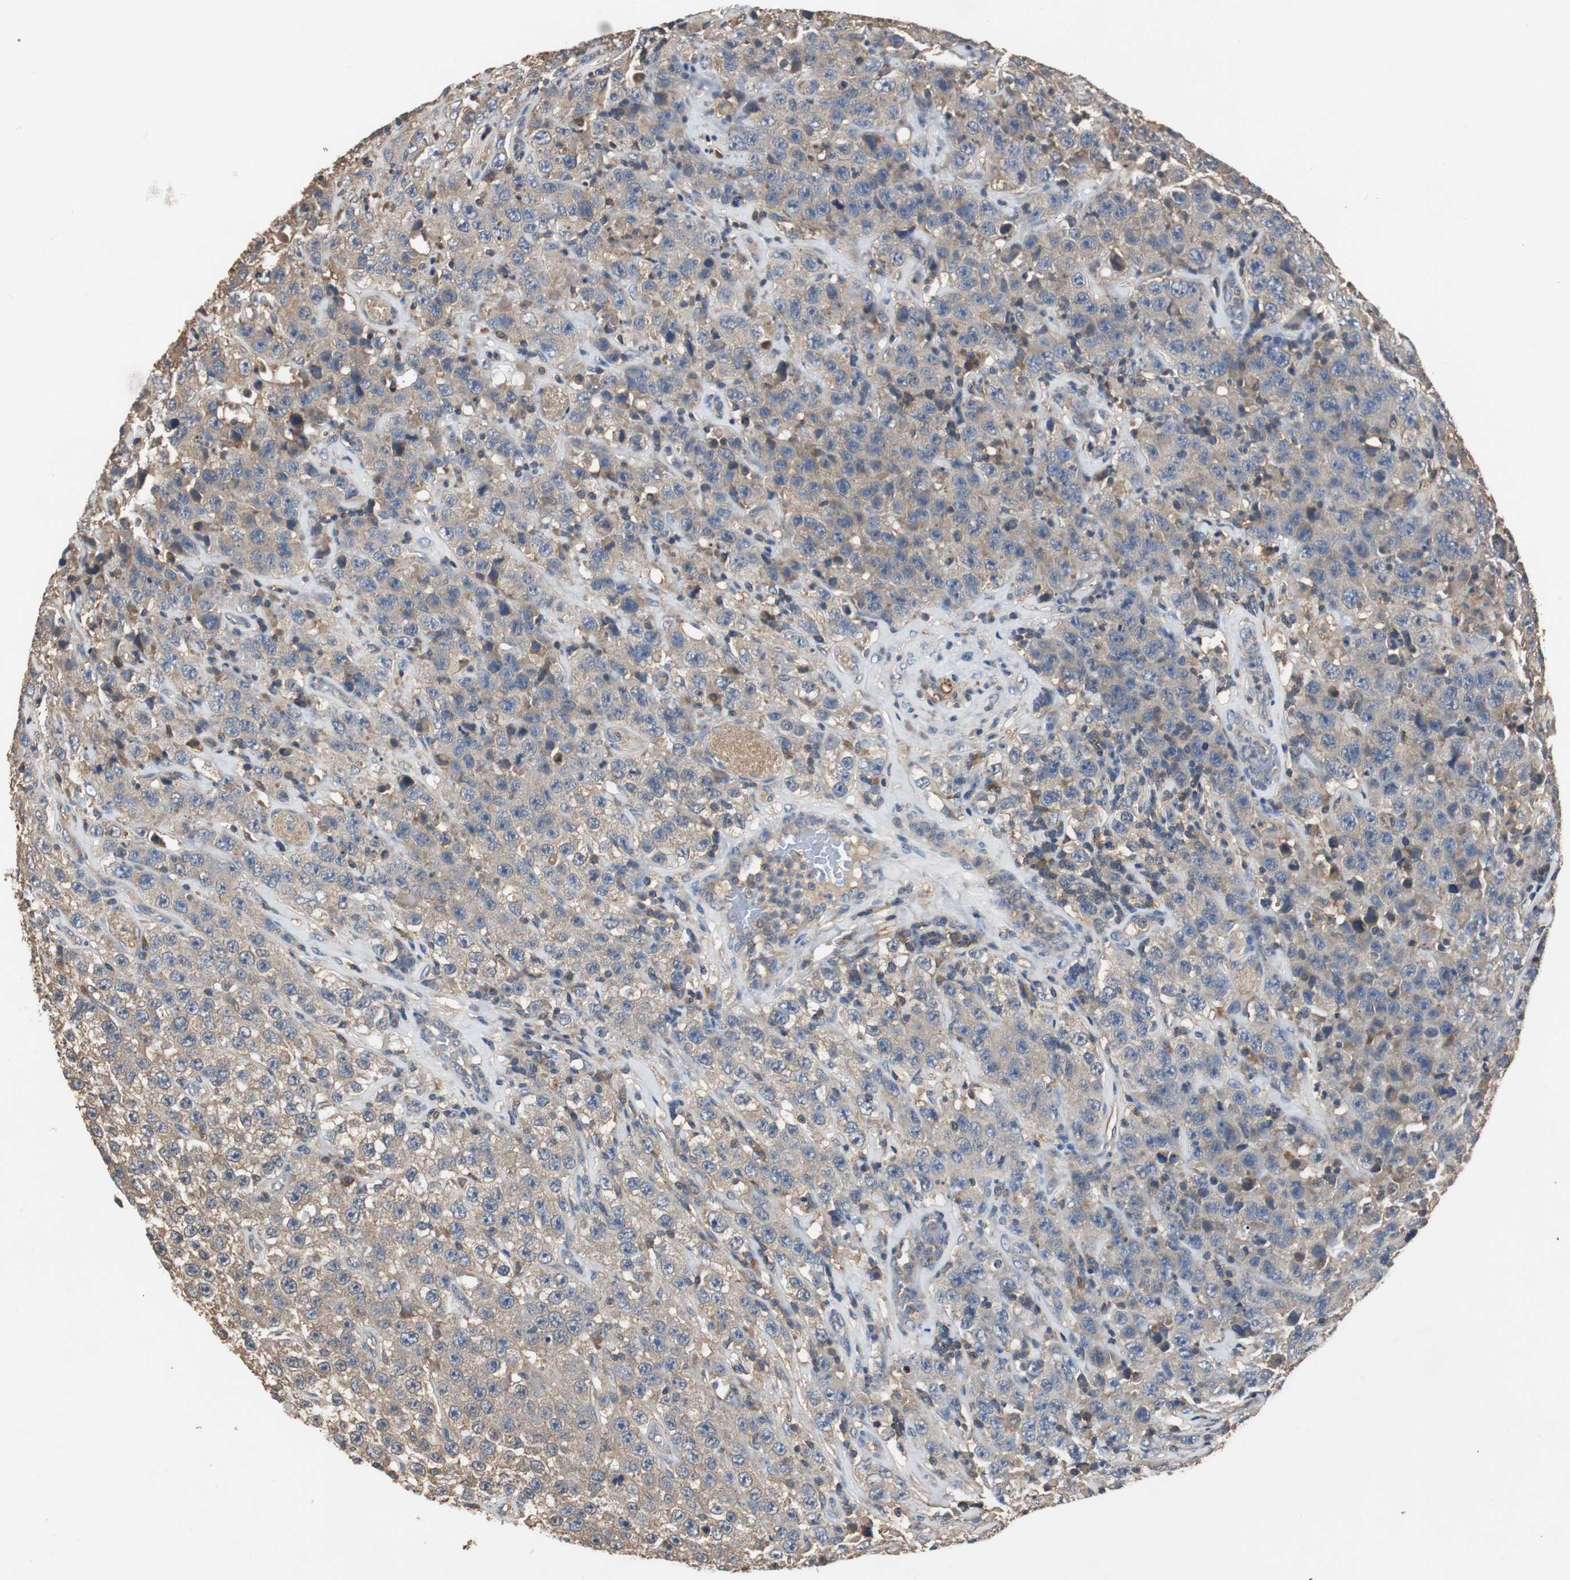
{"staining": {"intensity": "weak", "quantity": ">75%", "location": "cytoplasmic/membranous"}, "tissue": "testis cancer", "cell_type": "Tumor cells", "image_type": "cancer", "snomed": [{"axis": "morphology", "description": "Seminoma, NOS"}, {"axis": "topography", "description": "Testis"}], "caption": "Weak cytoplasmic/membranous positivity for a protein is seen in about >75% of tumor cells of testis seminoma using IHC.", "gene": "TNFRSF14", "patient": {"sex": "male", "age": 52}}